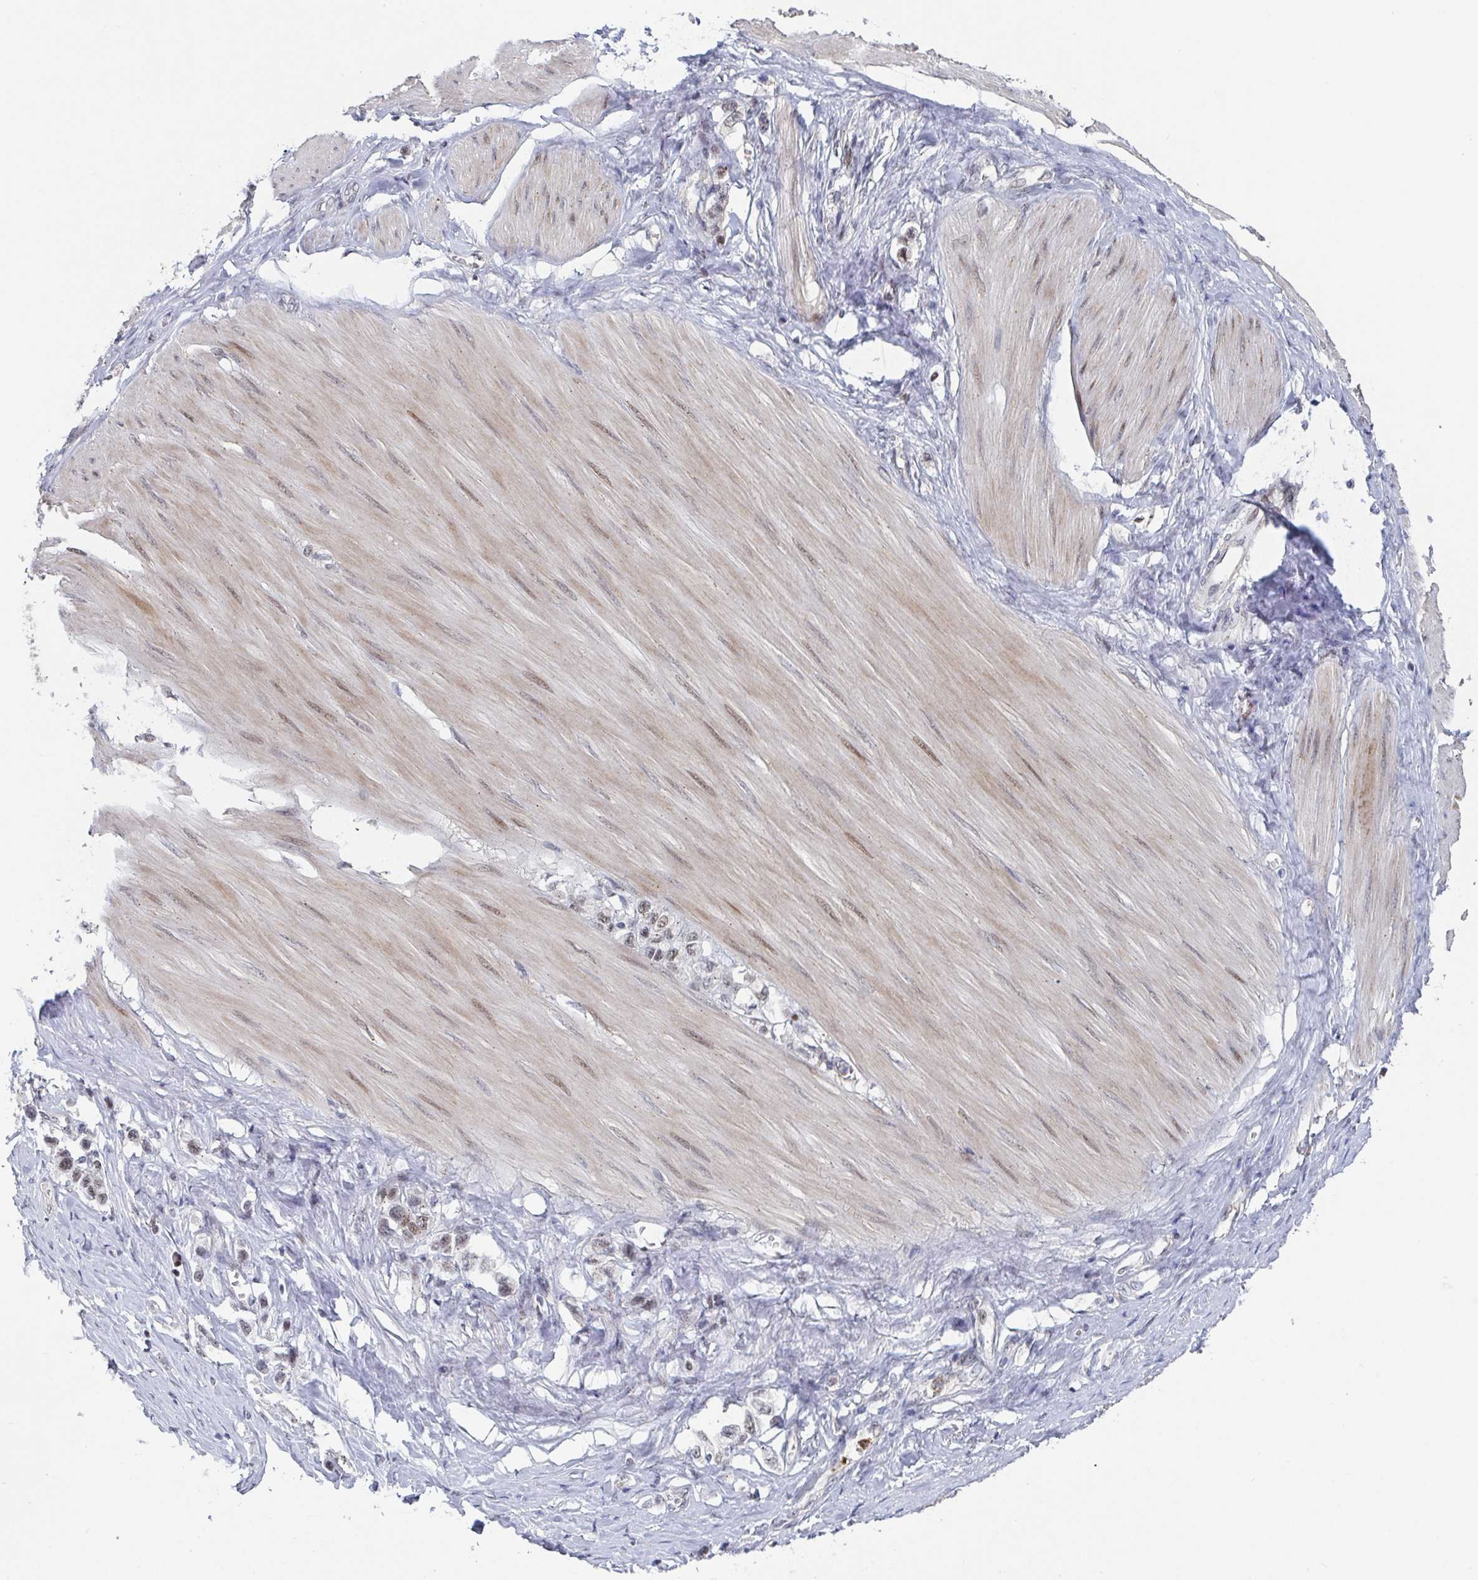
{"staining": {"intensity": "weak", "quantity": "25%-75%", "location": "nuclear"}, "tissue": "stomach cancer", "cell_type": "Tumor cells", "image_type": "cancer", "snomed": [{"axis": "morphology", "description": "Adenocarcinoma, NOS"}, {"axis": "topography", "description": "Stomach"}], "caption": "IHC micrograph of human stomach adenocarcinoma stained for a protein (brown), which exhibits low levels of weak nuclear expression in approximately 25%-75% of tumor cells.", "gene": "RNF212", "patient": {"sex": "female", "age": 65}}